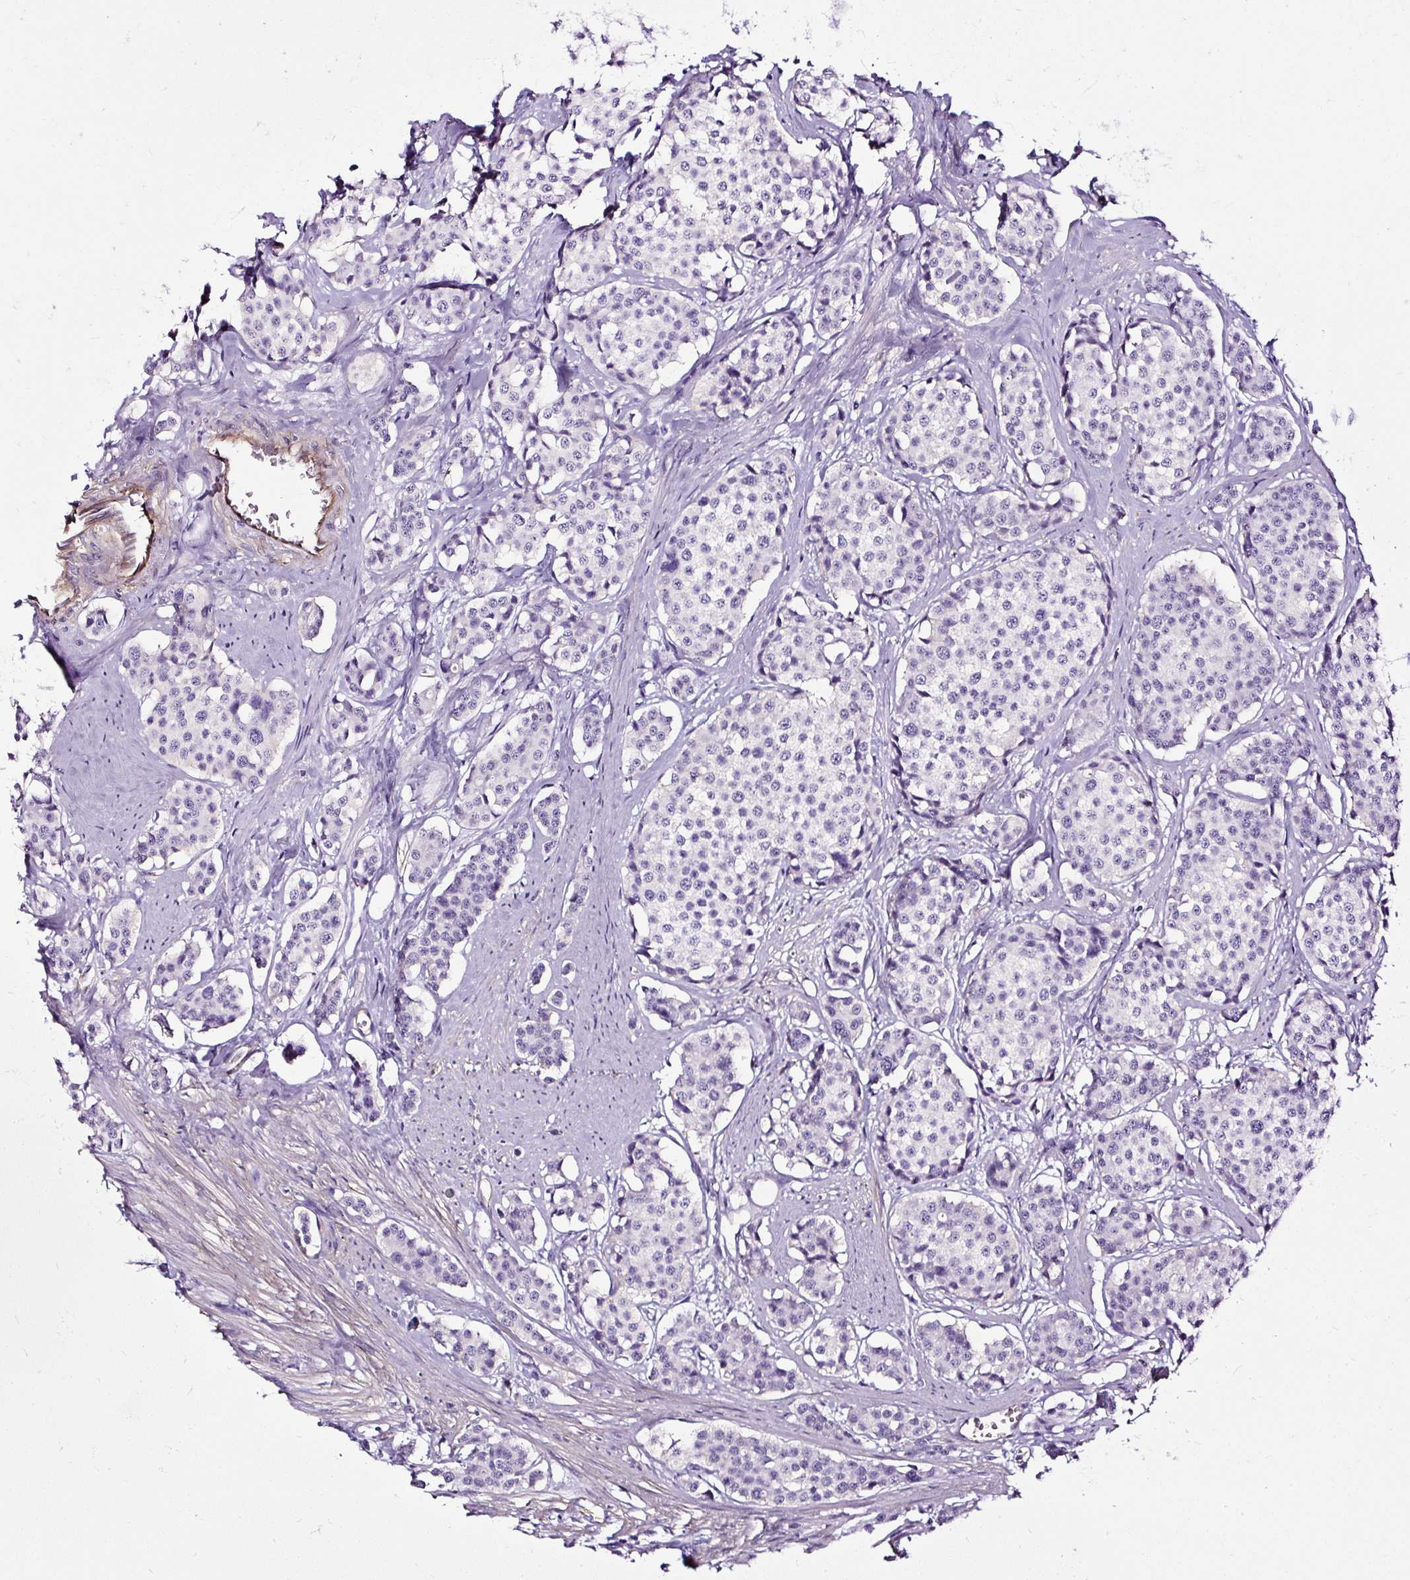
{"staining": {"intensity": "negative", "quantity": "none", "location": "none"}, "tissue": "carcinoid", "cell_type": "Tumor cells", "image_type": "cancer", "snomed": [{"axis": "morphology", "description": "Carcinoid, malignant, NOS"}, {"axis": "topography", "description": "Small intestine"}], "caption": "Immunohistochemistry image of human malignant carcinoid stained for a protein (brown), which exhibits no expression in tumor cells.", "gene": "SLC7A8", "patient": {"sex": "male", "age": 60}}